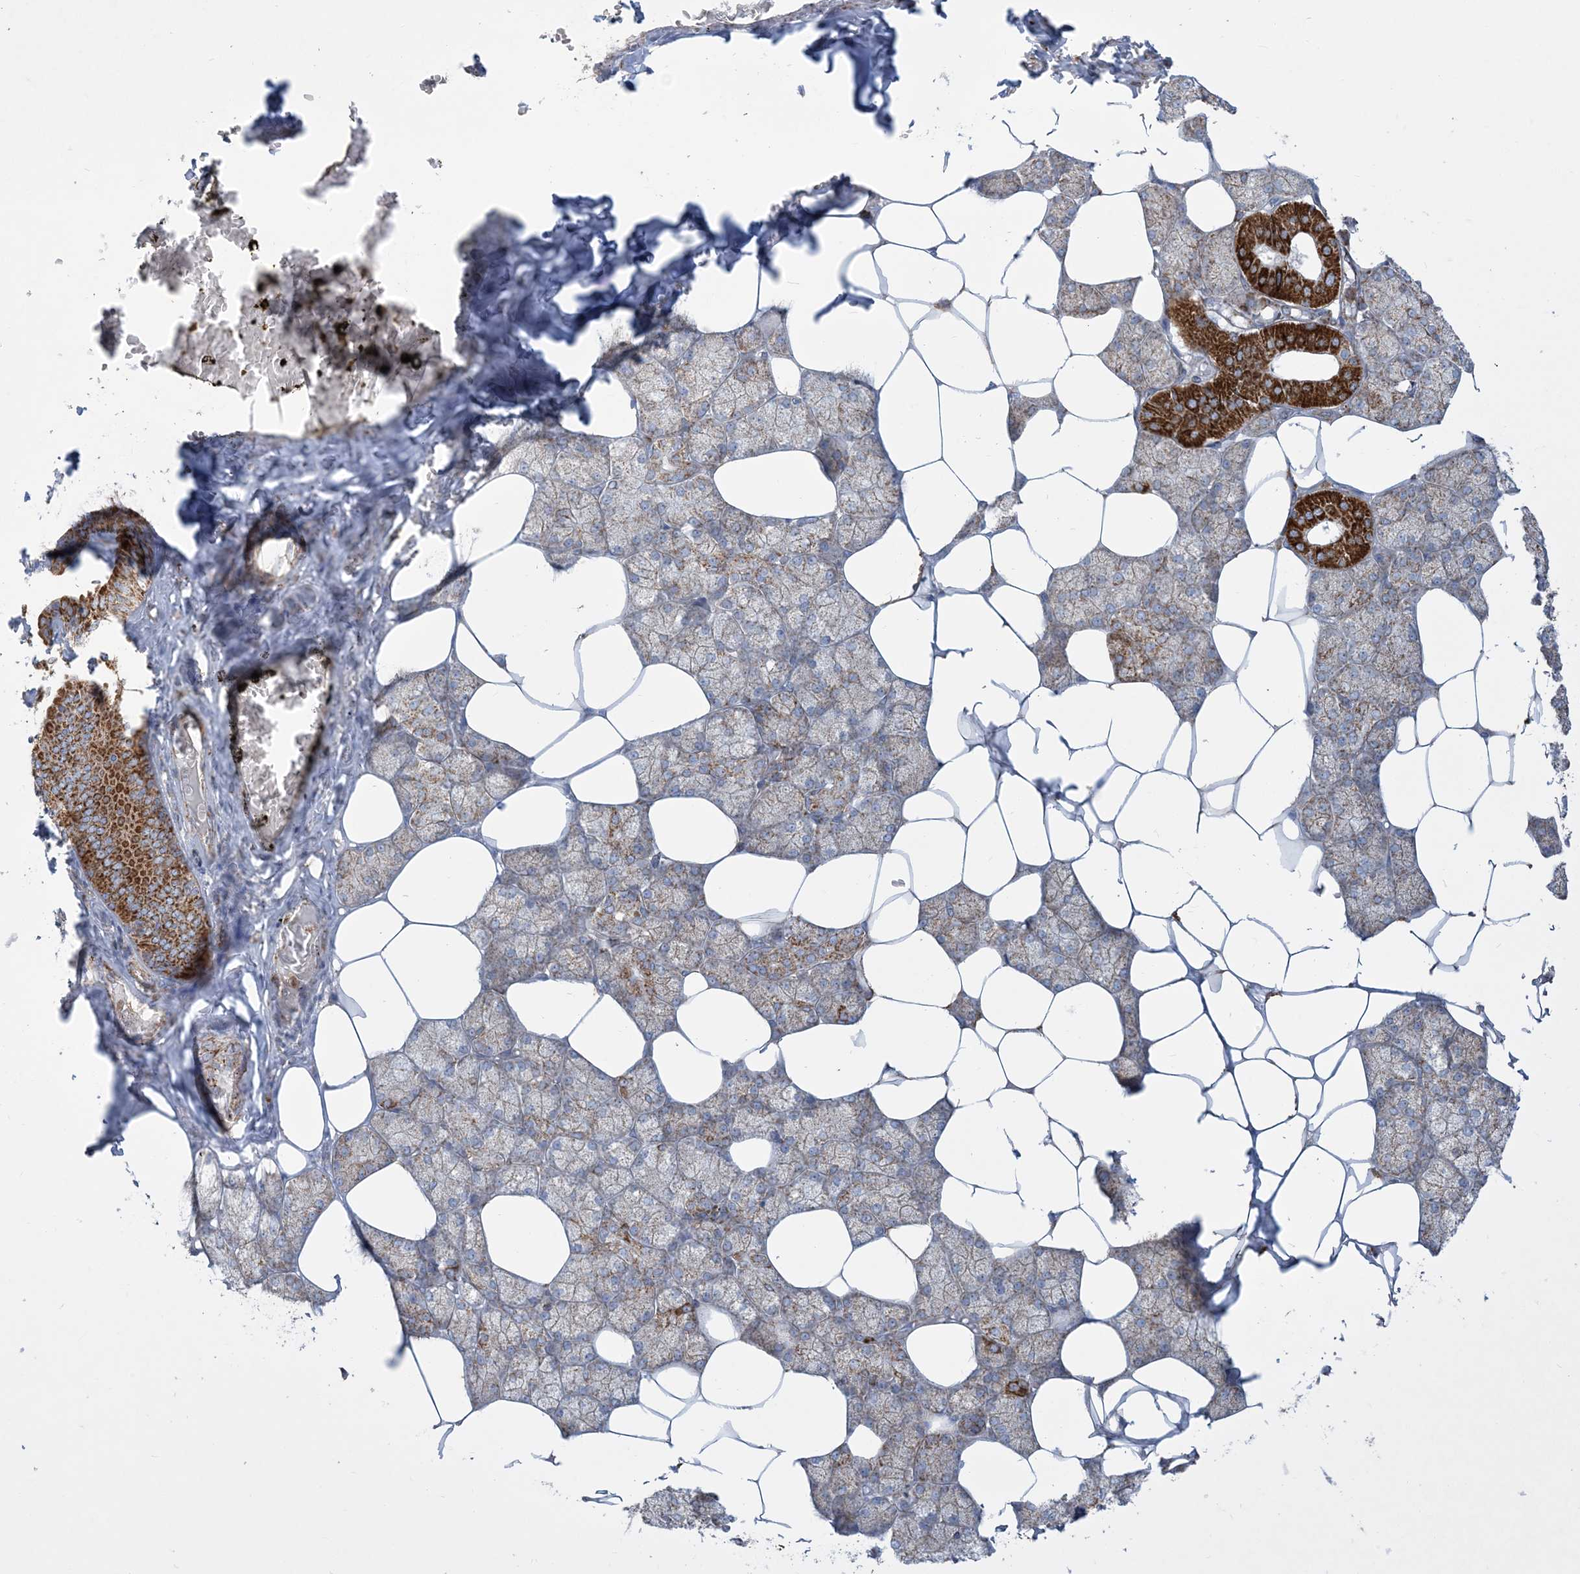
{"staining": {"intensity": "strong", "quantity": "25%-75%", "location": "cytoplasmic/membranous"}, "tissue": "salivary gland", "cell_type": "Glandular cells", "image_type": "normal", "snomed": [{"axis": "morphology", "description": "Normal tissue, NOS"}, {"axis": "topography", "description": "Salivary gland"}], "caption": "Protein staining of unremarkable salivary gland exhibits strong cytoplasmic/membranous expression in about 25%-75% of glandular cells.", "gene": "BEND4", "patient": {"sex": "male", "age": 62}}